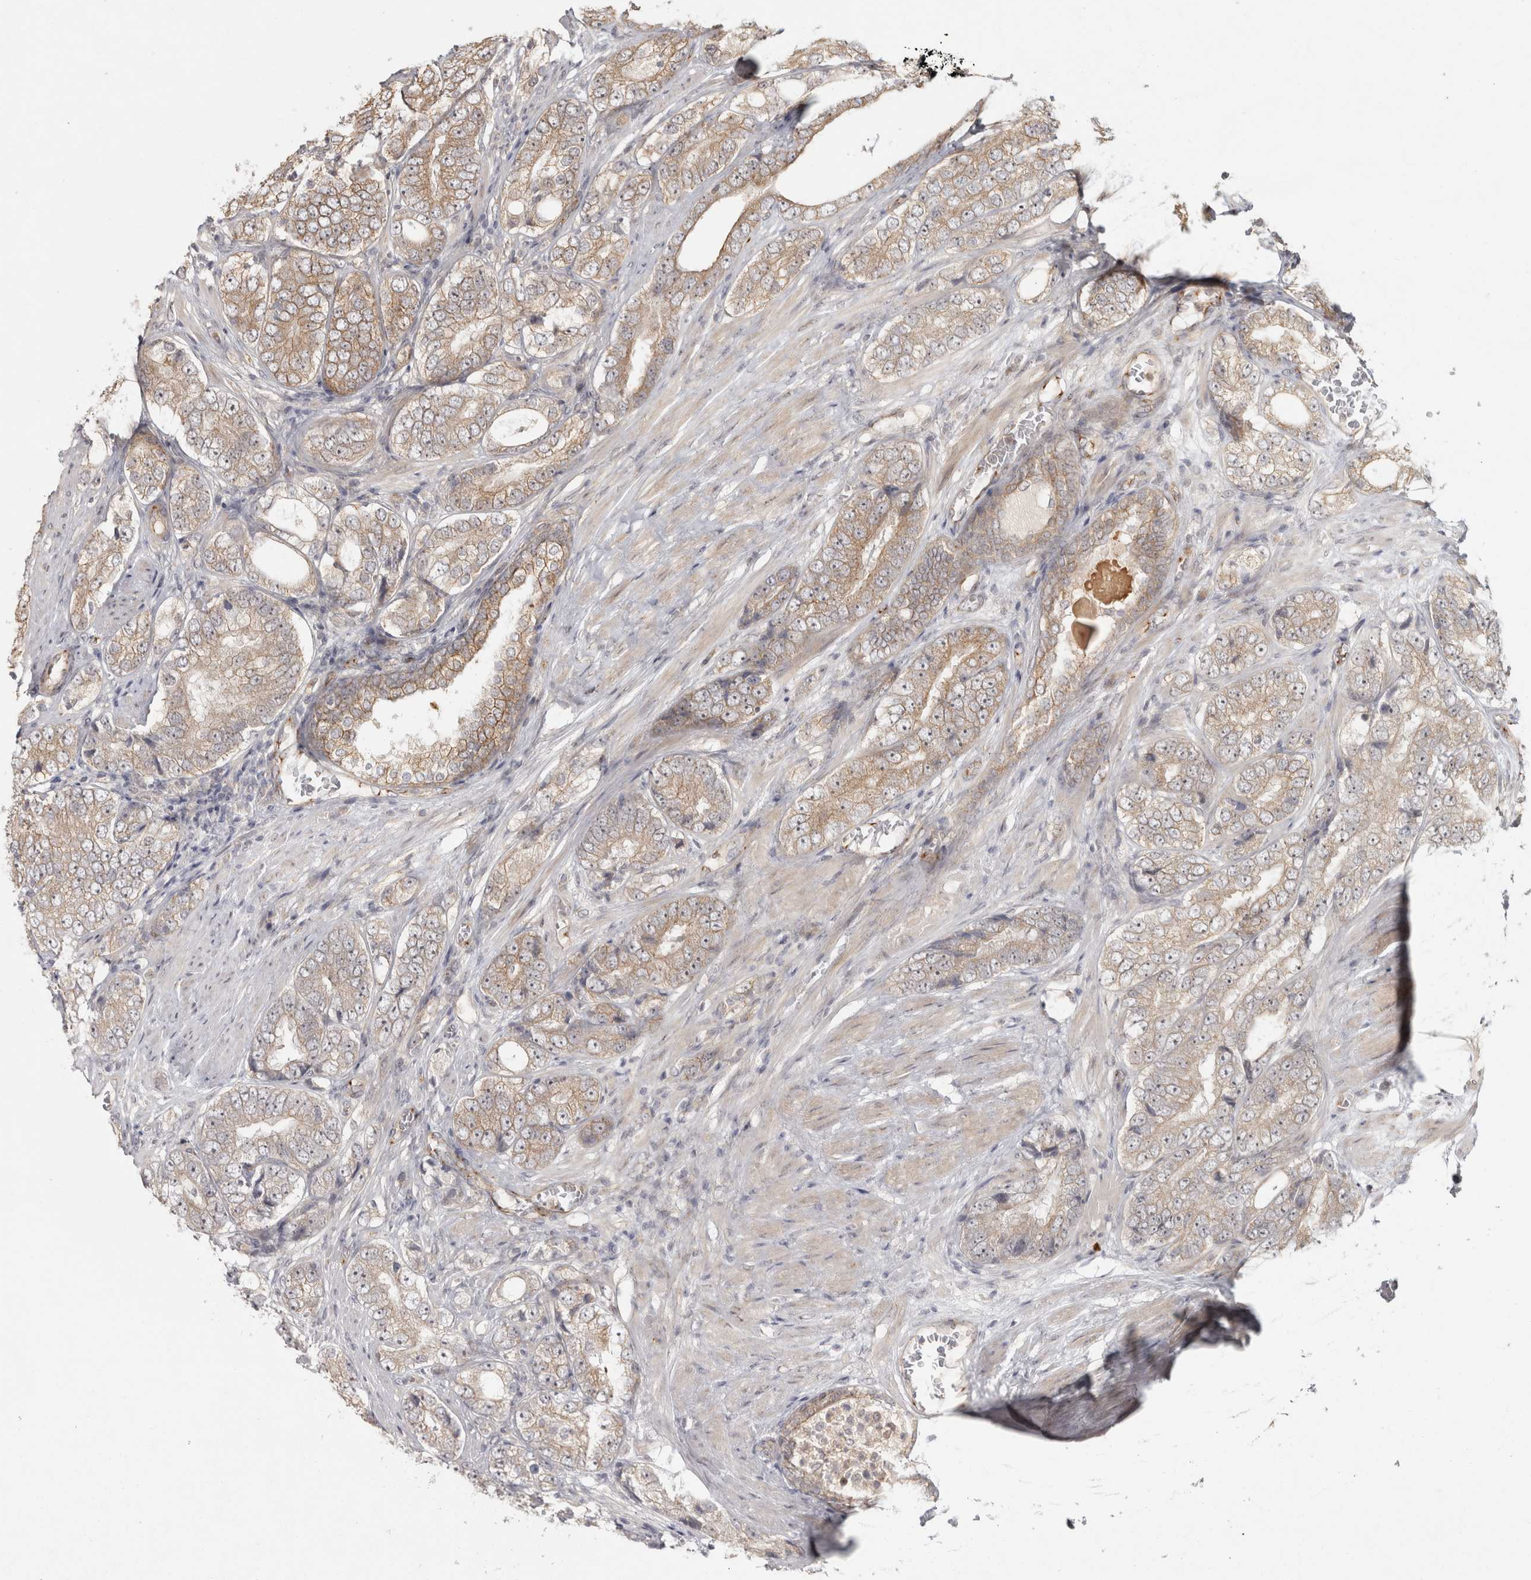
{"staining": {"intensity": "moderate", "quantity": "<25%", "location": "cytoplasmic/membranous"}, "tissue": "prostate cancer", "cell_type": "Tumor cells", "image_type": "cancer", "snomed": [{"axis": "morphology", "description": "Adenocarcinoma, High grade"}, {"axis": "topography", "description": "Prostate"}], "caption": "IHC of human prostate cancer (high-grade adenocarcinoma) exhibits low levels of moderate cytoplasmic/membranous staining in approximately <25% of tumor cells. (Stains: DAB in brown, nuclei in blue, Microscopy: brightfield microscopy at high magnification).", "gene": "CAMSAP2", "patient": {"sex": "male", "age": 56}}